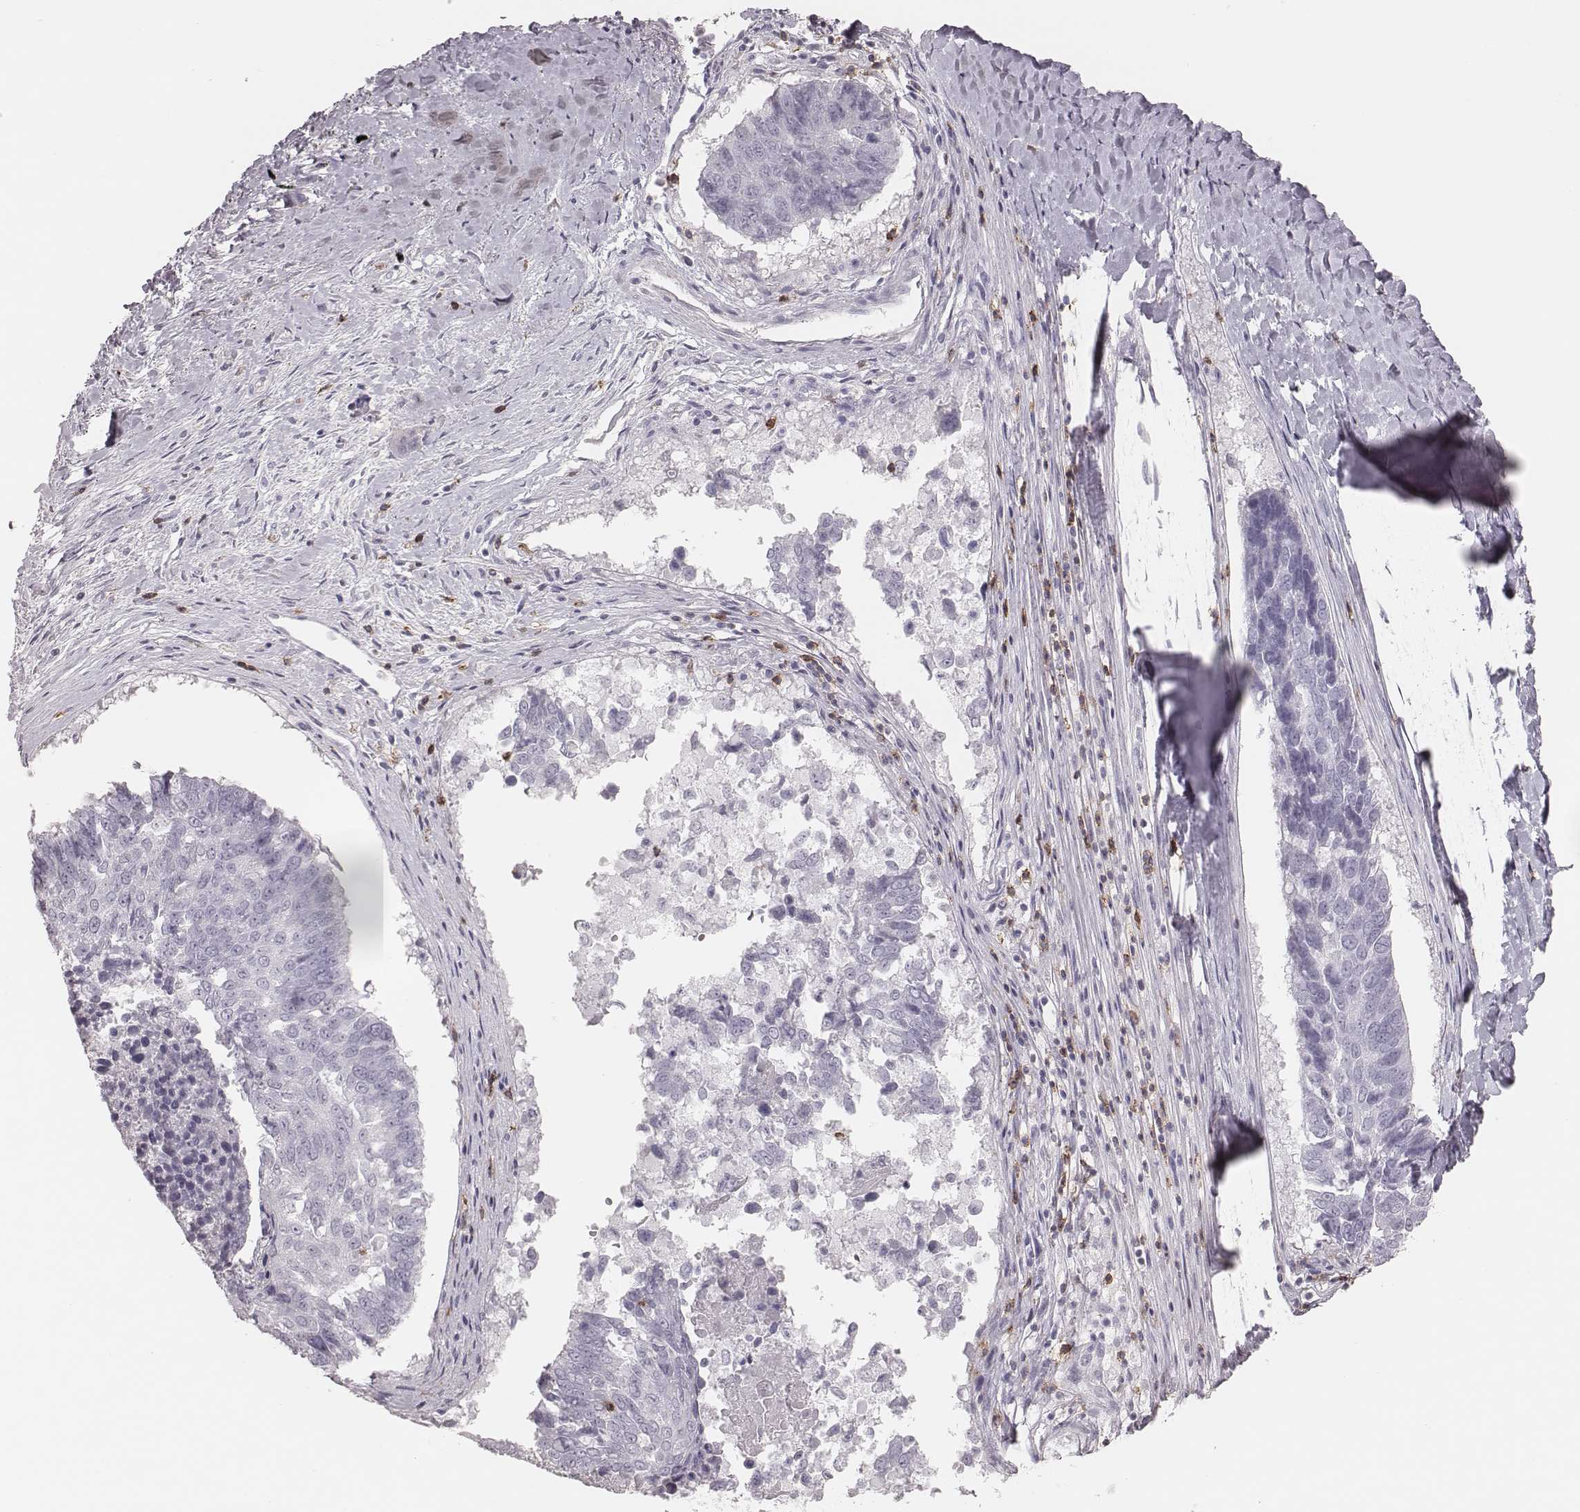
{"staining": {"intensity": "negative", "quantity": "none", "location": "none"}, "tissue": "lung cancer", "cell_type": "Tumor cells", "image_type": "cancer", "snomed": [{"axis": "morphology", "description": "Squamous cell carcinoma, NOS"}, {"axis": "topography", "description": "Lung"}], "caption": "Lung cancer (squamous cell carcinoma) stained for a protein using immunohistochemistry exhibits no positivity tumor cells.", "gene": "PDCD1", "patient": {"sex": "male", "age": 73}}